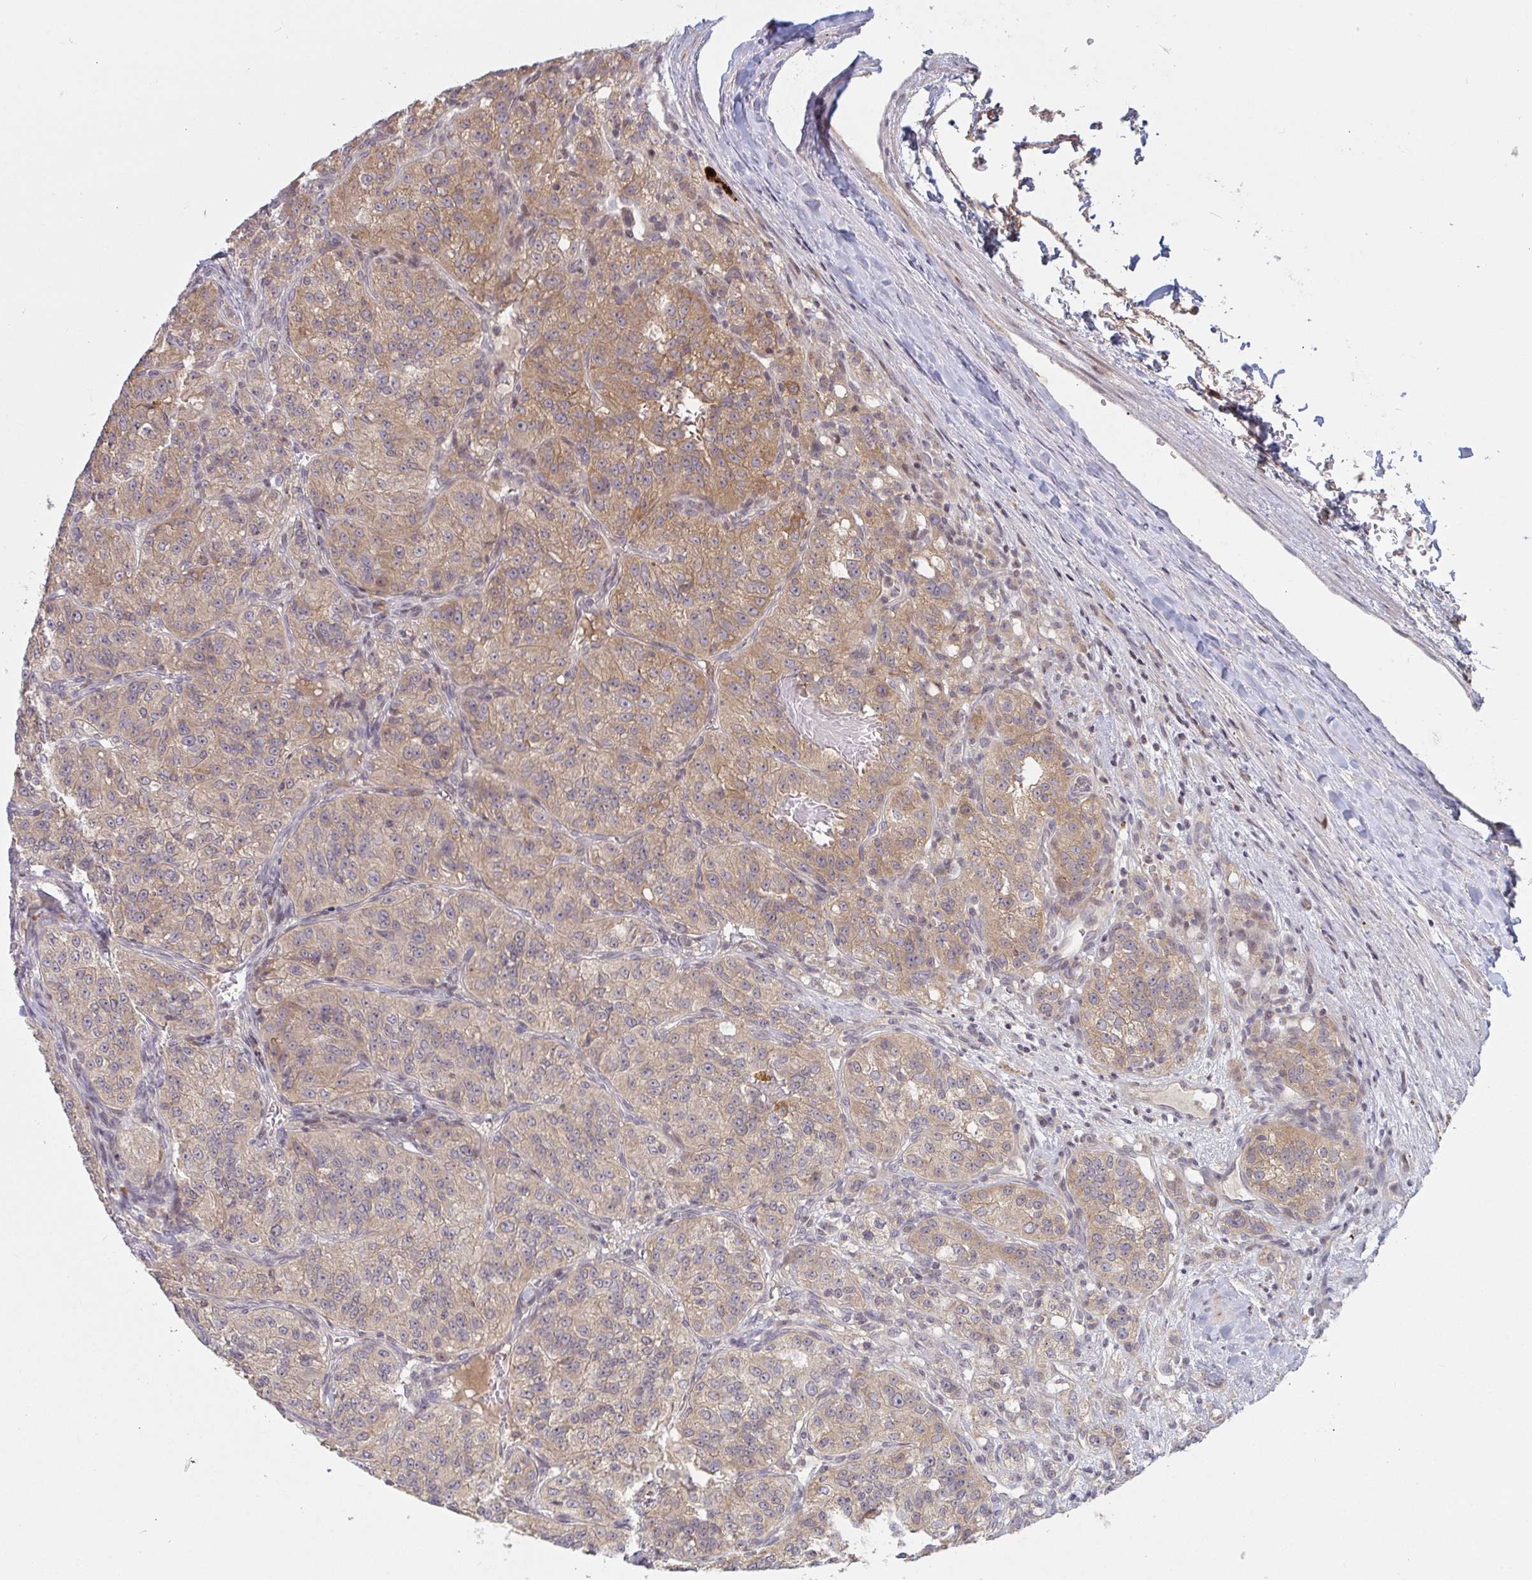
{"staining": {"intensity": "weak", "quantity": "25%-75%", "location": "cytoplasmic/membranous"}, "tissue": "renal cancer", "cell_type": "Tumor cells", "image_type": "cancer", "snomed": [{"axis": "morphology", "description": "Adenocarcinoma, NOS"}, {"axis": "topography", "description": "Kidney"}], "caption": "The image demonstrates a brown stain indicating the presence of a protein in the cytoplasmic/membranous of tumor cells in renal cancer (adenocarcinoma). (brown staining indicates protein expression, while blue staining denotes nuclei).", "gene": "DCST1", "patient": {"sex": "female", "age": 63}}